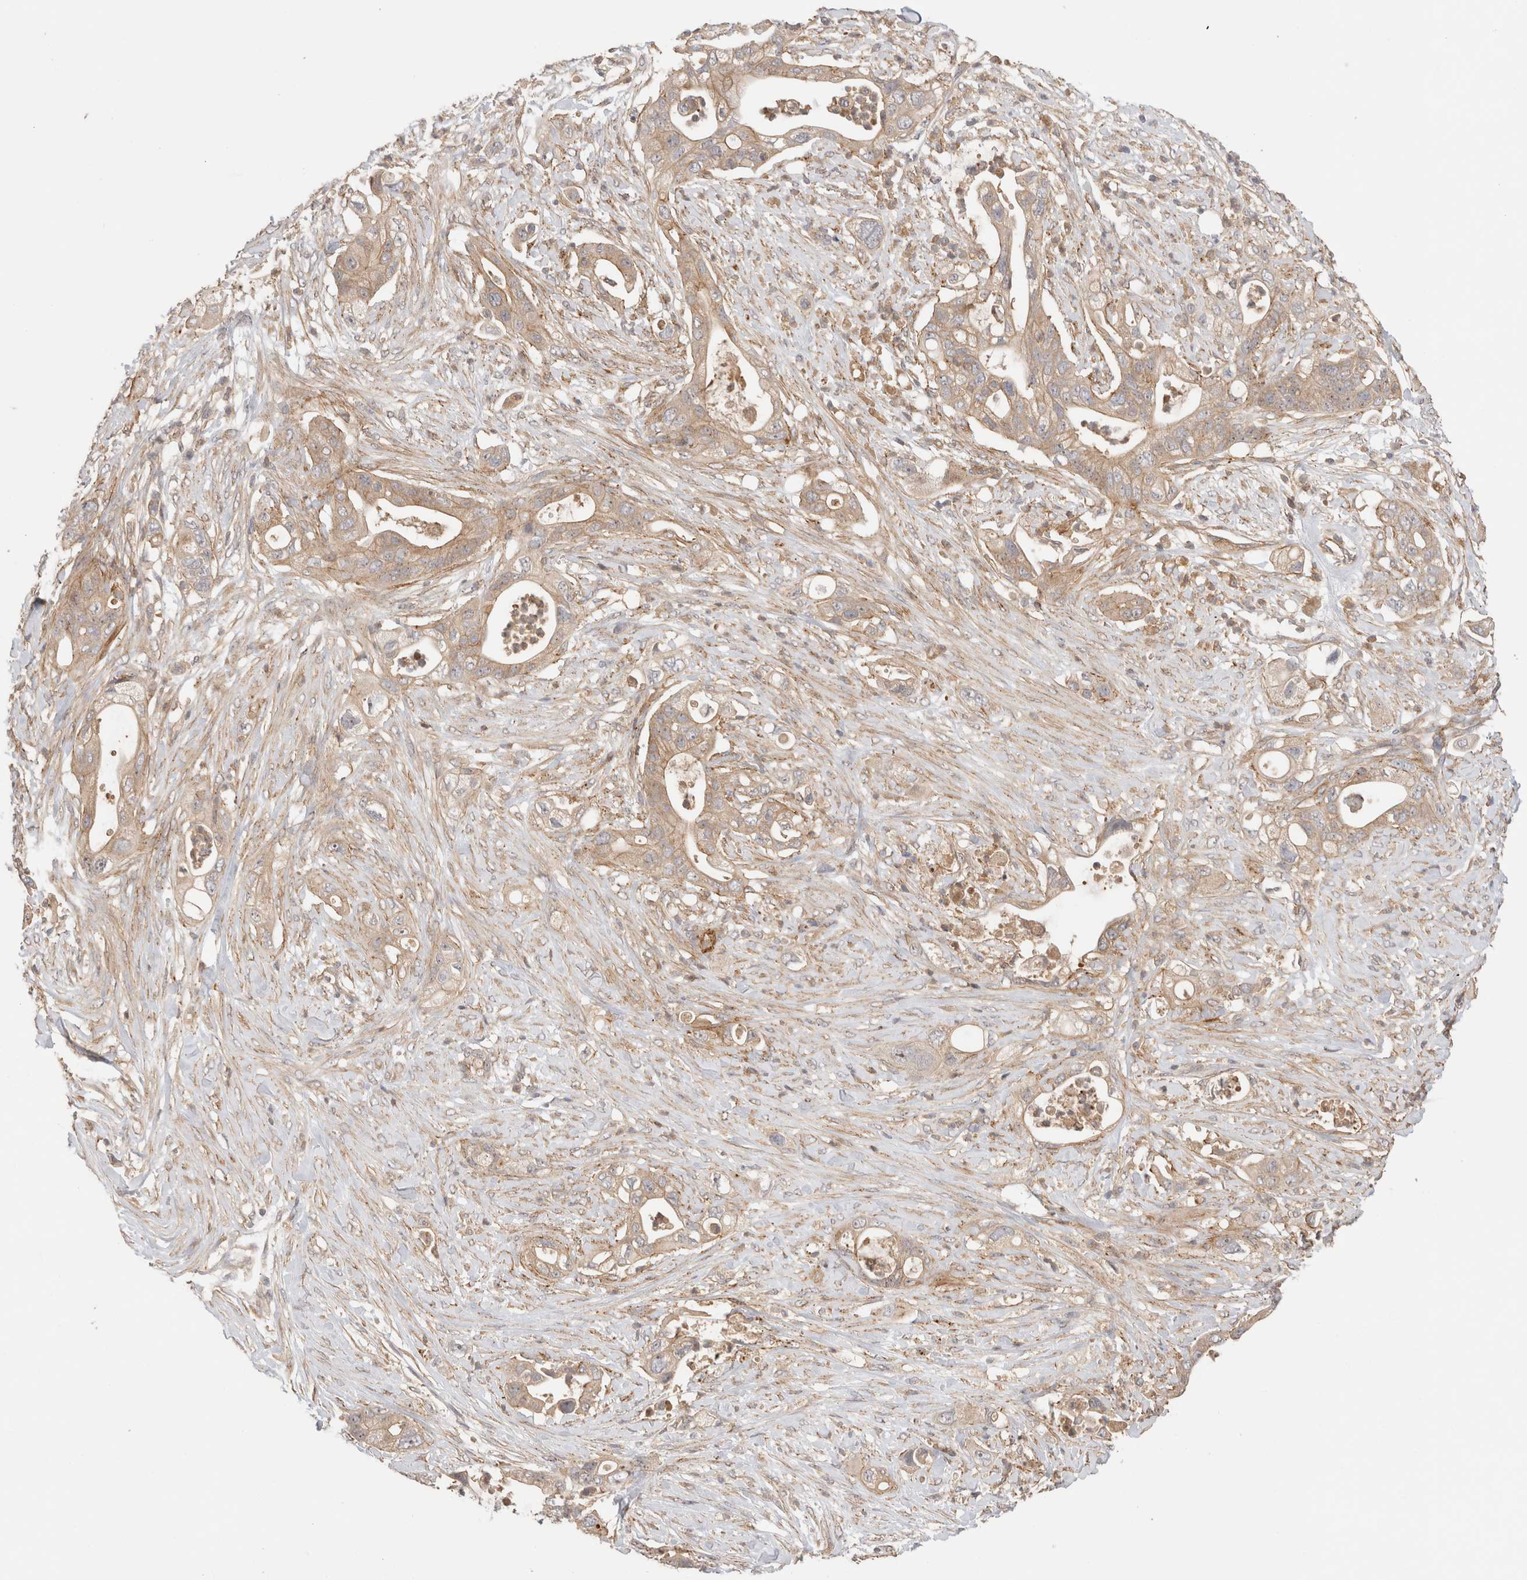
{"staining": {"intensity": "moderate", "quantity": ">75%", "location": "cytoplasmic/membranous"}, "tissue": "pancreatic cancer", "cell_type": "Tumor cells", "image_type": "cancer", "snomed": [{"axis": "morphology", "description": "Adenocarcinoma, NOS"}, {"axis": "topography", "description": "Pancreas"}], "caption": "A high-resolution micrograph shows immunohistochemistry (IHC) staining of adenocarcinoma (pancreatic), which exhibits moderate cytoplasmic/membranous expression in approximately >75% of tumor cells.", "gene": "SGK3", "patient": {"sex": "male", "age": 53}}